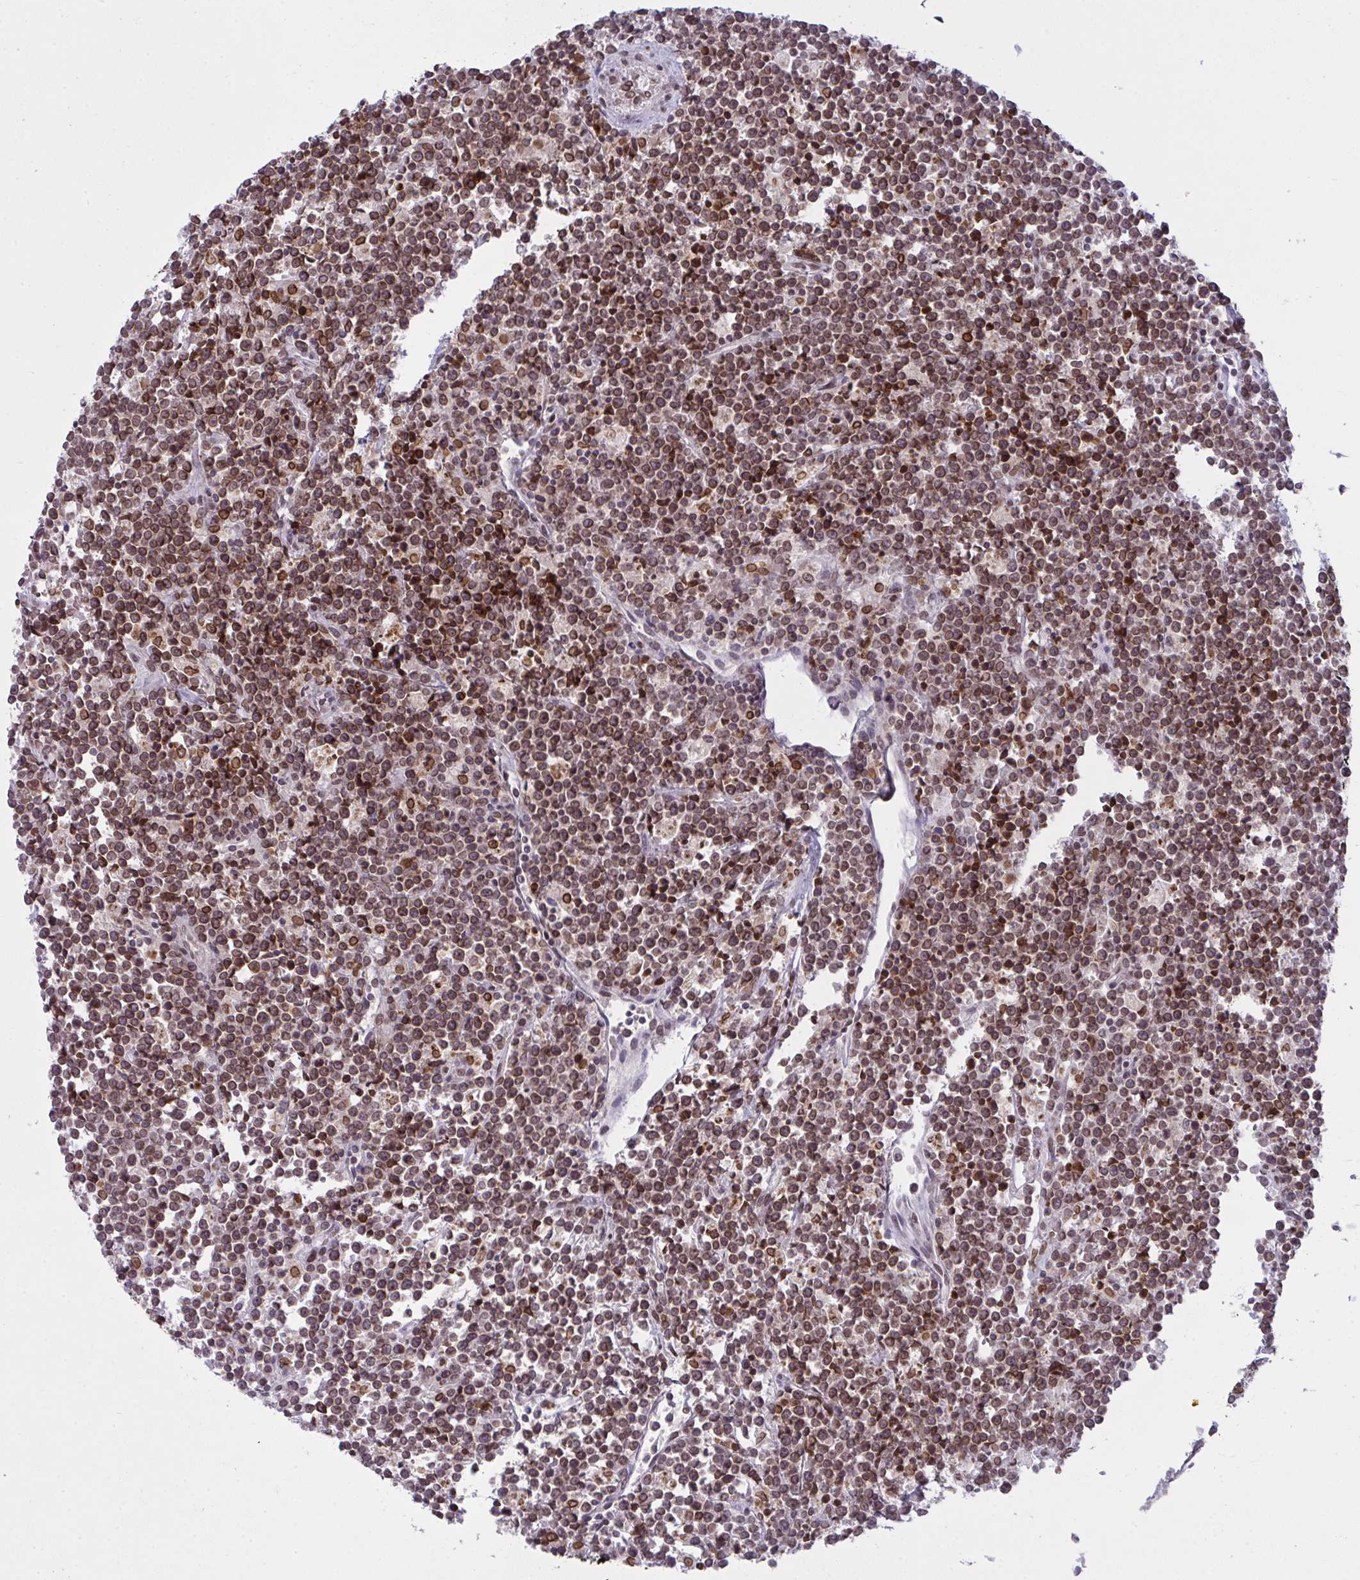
{"staining": {"intensity": "strong", "quantity": ">75%", "location": "cytoplasmic/membranous,nuclear"}, "tissue": "lymphoma", "cell_type": "Tumor cells", "image_type": "cancer", "snomed": [{"axis": "morphology", "description": "Malignant lymphoma, non-Hodgkin's type, High grade"}, {"axis": "topography", "description": "Small intestine"}], "caption": "High-grade malignant lymphoma, non-Hodgkin's type stained with a protein marker displays strong staining in tumor cells.", "gene": "RANBP2", "patient": {"sex": "female", "age": 56}}